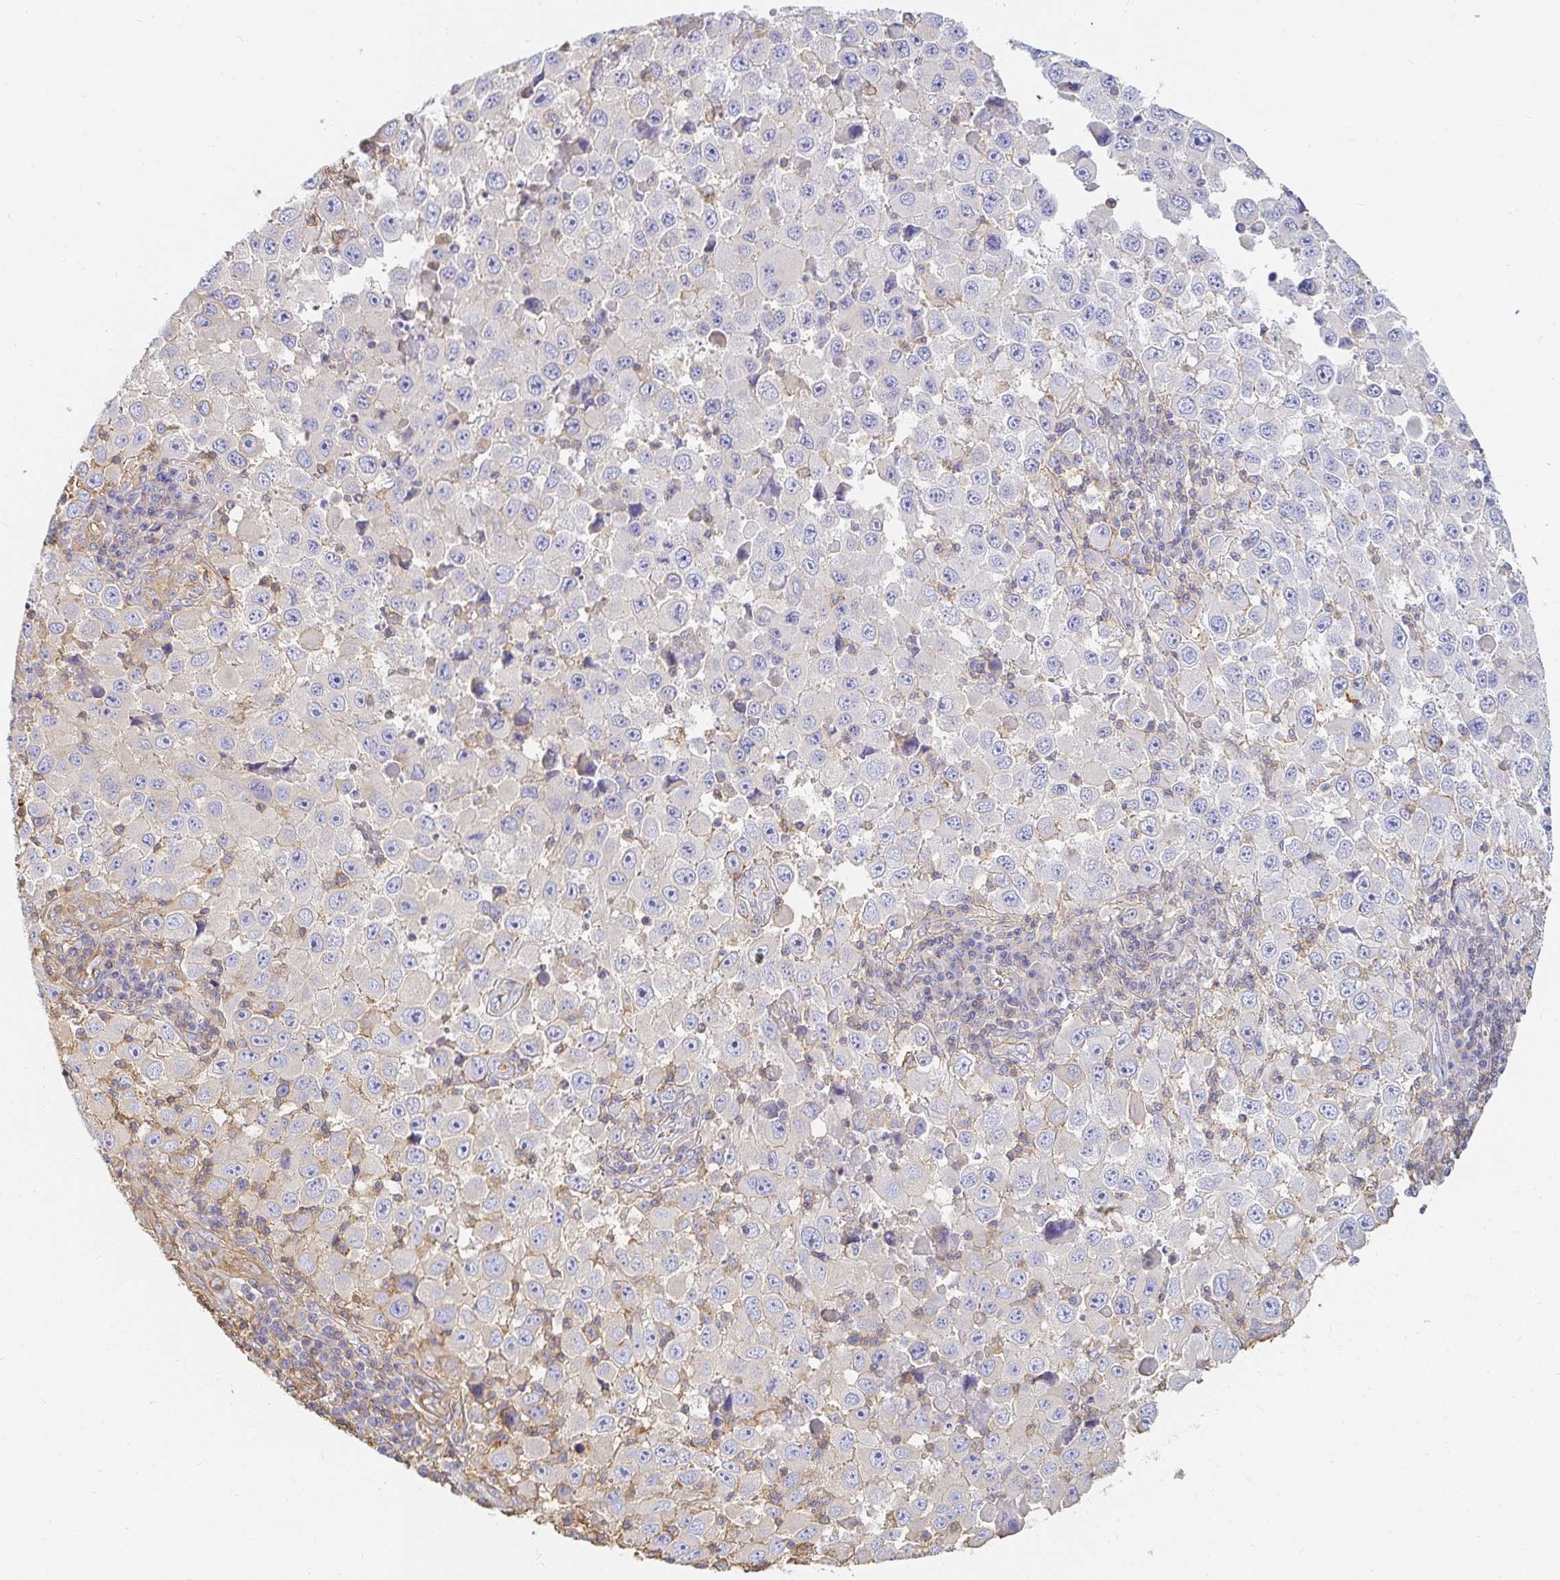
{"staining": {"intensity": "negative", "quantity": "none", "location": "none"}, "tissue": "melanoma", "cell_type": "Tumor cells", "image_type": "cancer", "snomed": [{"axis": "morphology", "description": "Malignant melanoma, Metastatic site"}, {"axis": "topography", "description": "Lymph node"}], "caption": "The photomicrograph exhibits no staining of tumor cells in melanoma. (Brightfield microscopy of DAB immunohistochemistry (IHC) at high magnification).", "gene": "TSPAN19", "patient": {"sex": "female", "age": 67}}